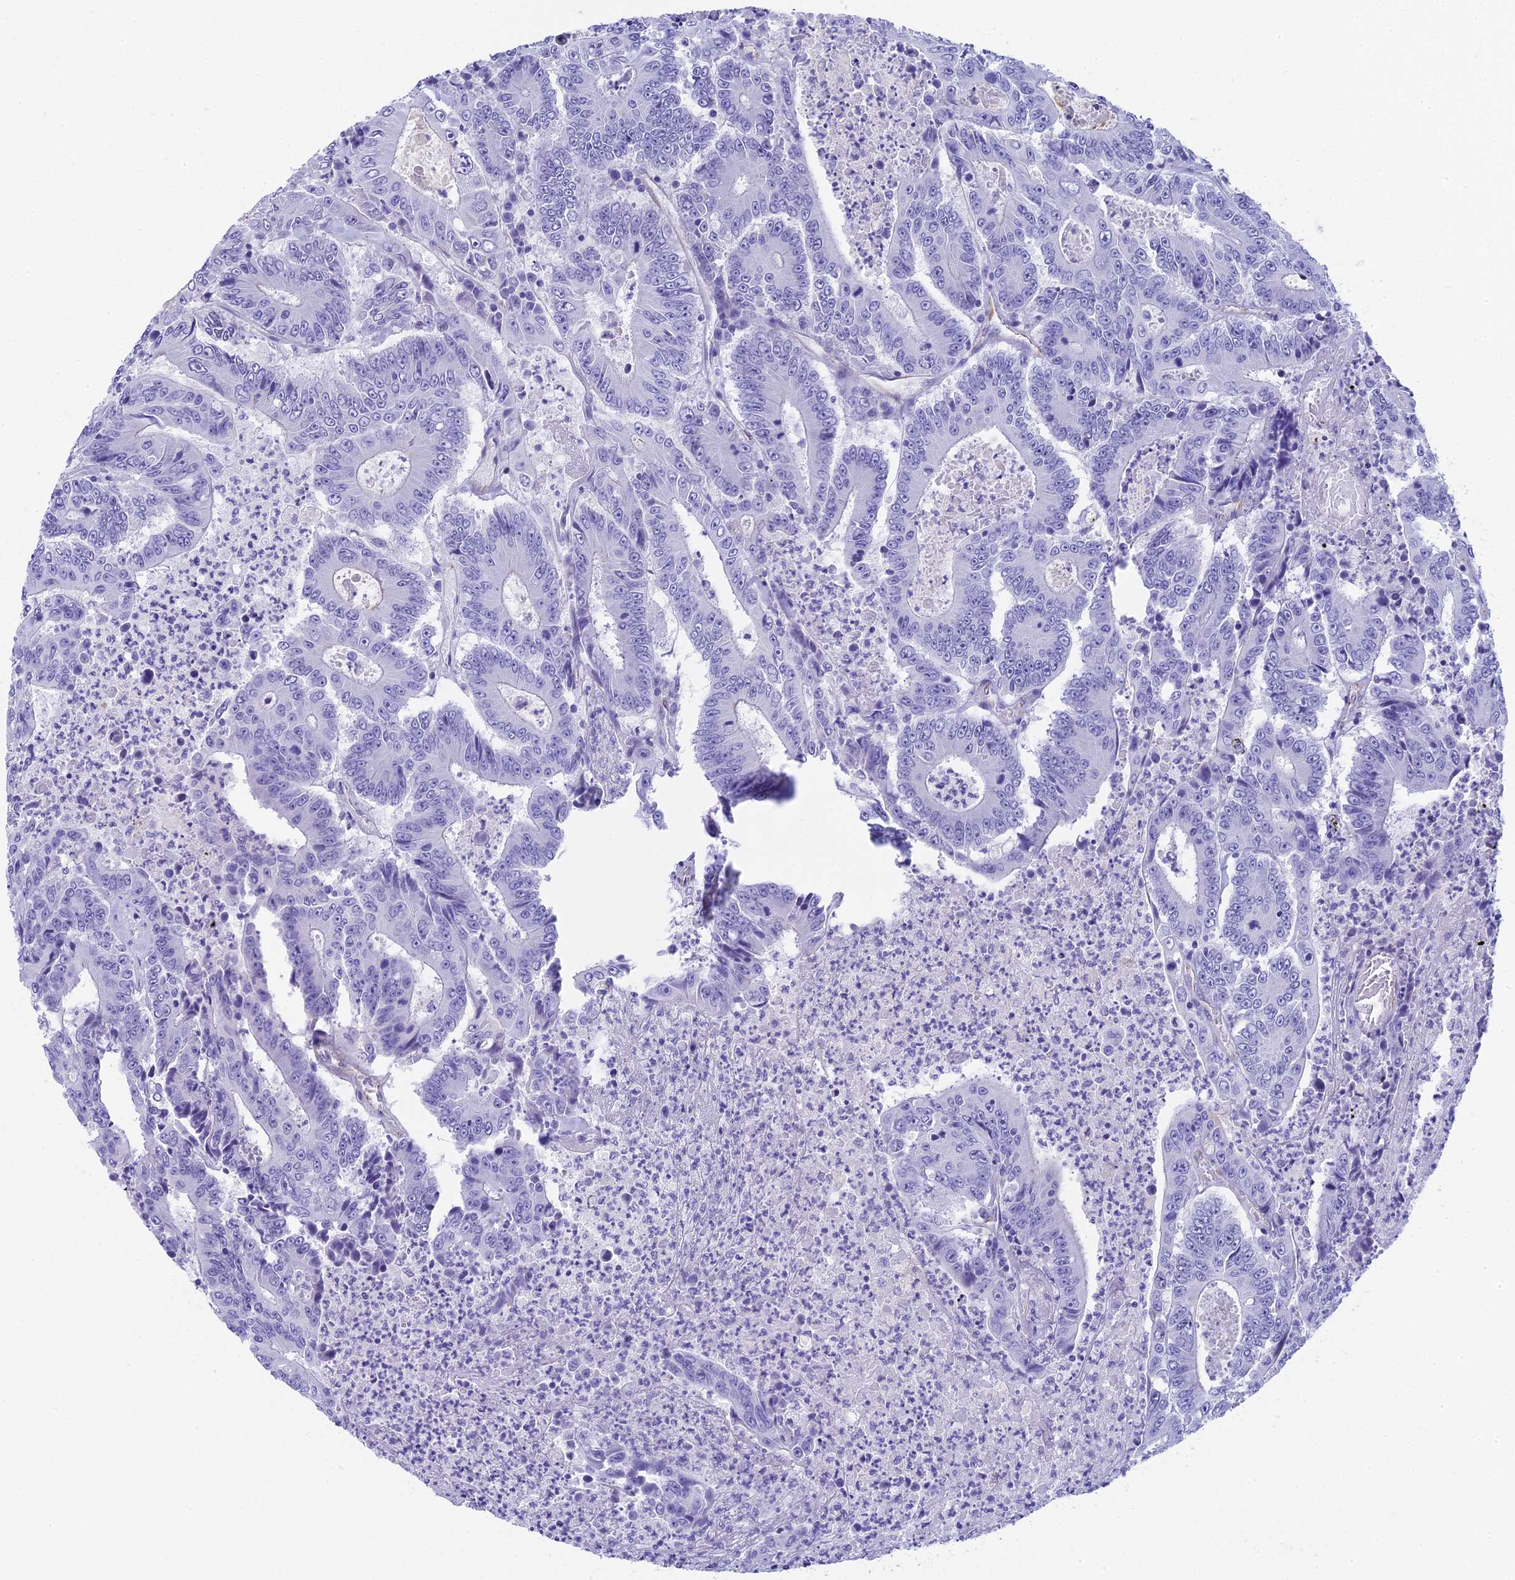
{"staining": {"intensity": "negative", "quantity": "none", "location": "none"}, "tissue": "colorectal cancer", "cell_type": "Tumor cells", "image_type": "cancer", "snomed": [{"axis": "morphology", "description": "Adenocarcinoma, NOS"}, {"axis": "topography", "description": "Colon"}], "caption": "Immunohistochemical staining of colorectal adenocarcinoma reveals no significant expression in tumor cells. (Brightfield microscopy of DAB IHC at high magnification).", "gene": "TACSTD2", "patient": {"sex": "male", "age": 83}}